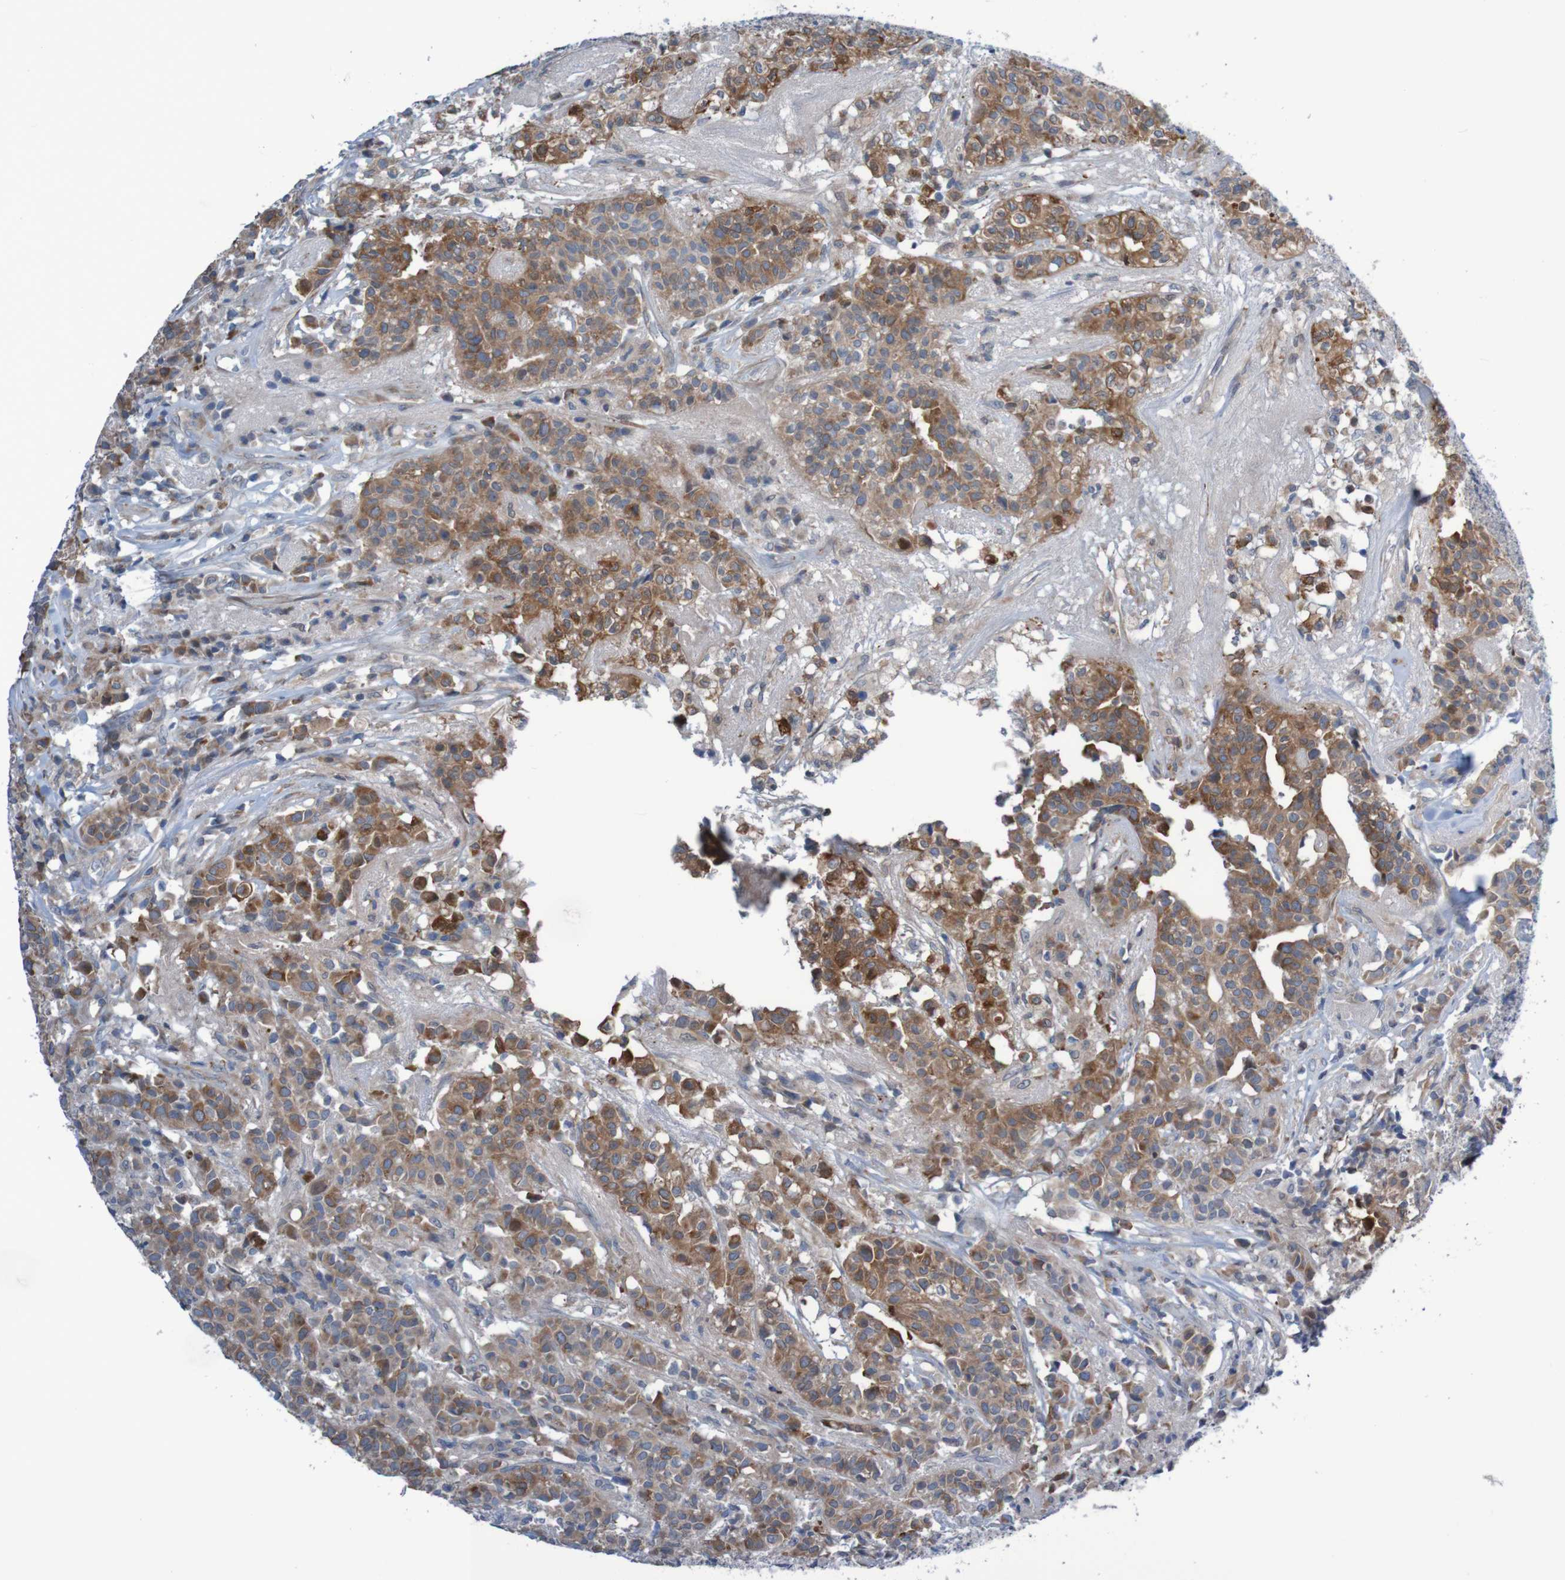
{"staining": {"intensity": "strong", "quantity": ">75%", "location": "cytoplasmic/membranous"}, "tissue": "head and neck cancer", "cell_type": "Tumor cells", "image_type": "cancer", "snomed": [{"axis": "morphology", "description": "Adenocarcinoma, NOS"}, {"axis": "topography", "description": "Salivary gland"}, {"axis": "topography", "description": "Head-Neck"}], "caption": "Strong cytoplasmic/membranous protein staining is appreciated in approximately >75% of tumor cells in head and neck cancer (adenocarcinoma).", "gene": "ANGPT4", "patient": {"sex": "female", "age": 65}}